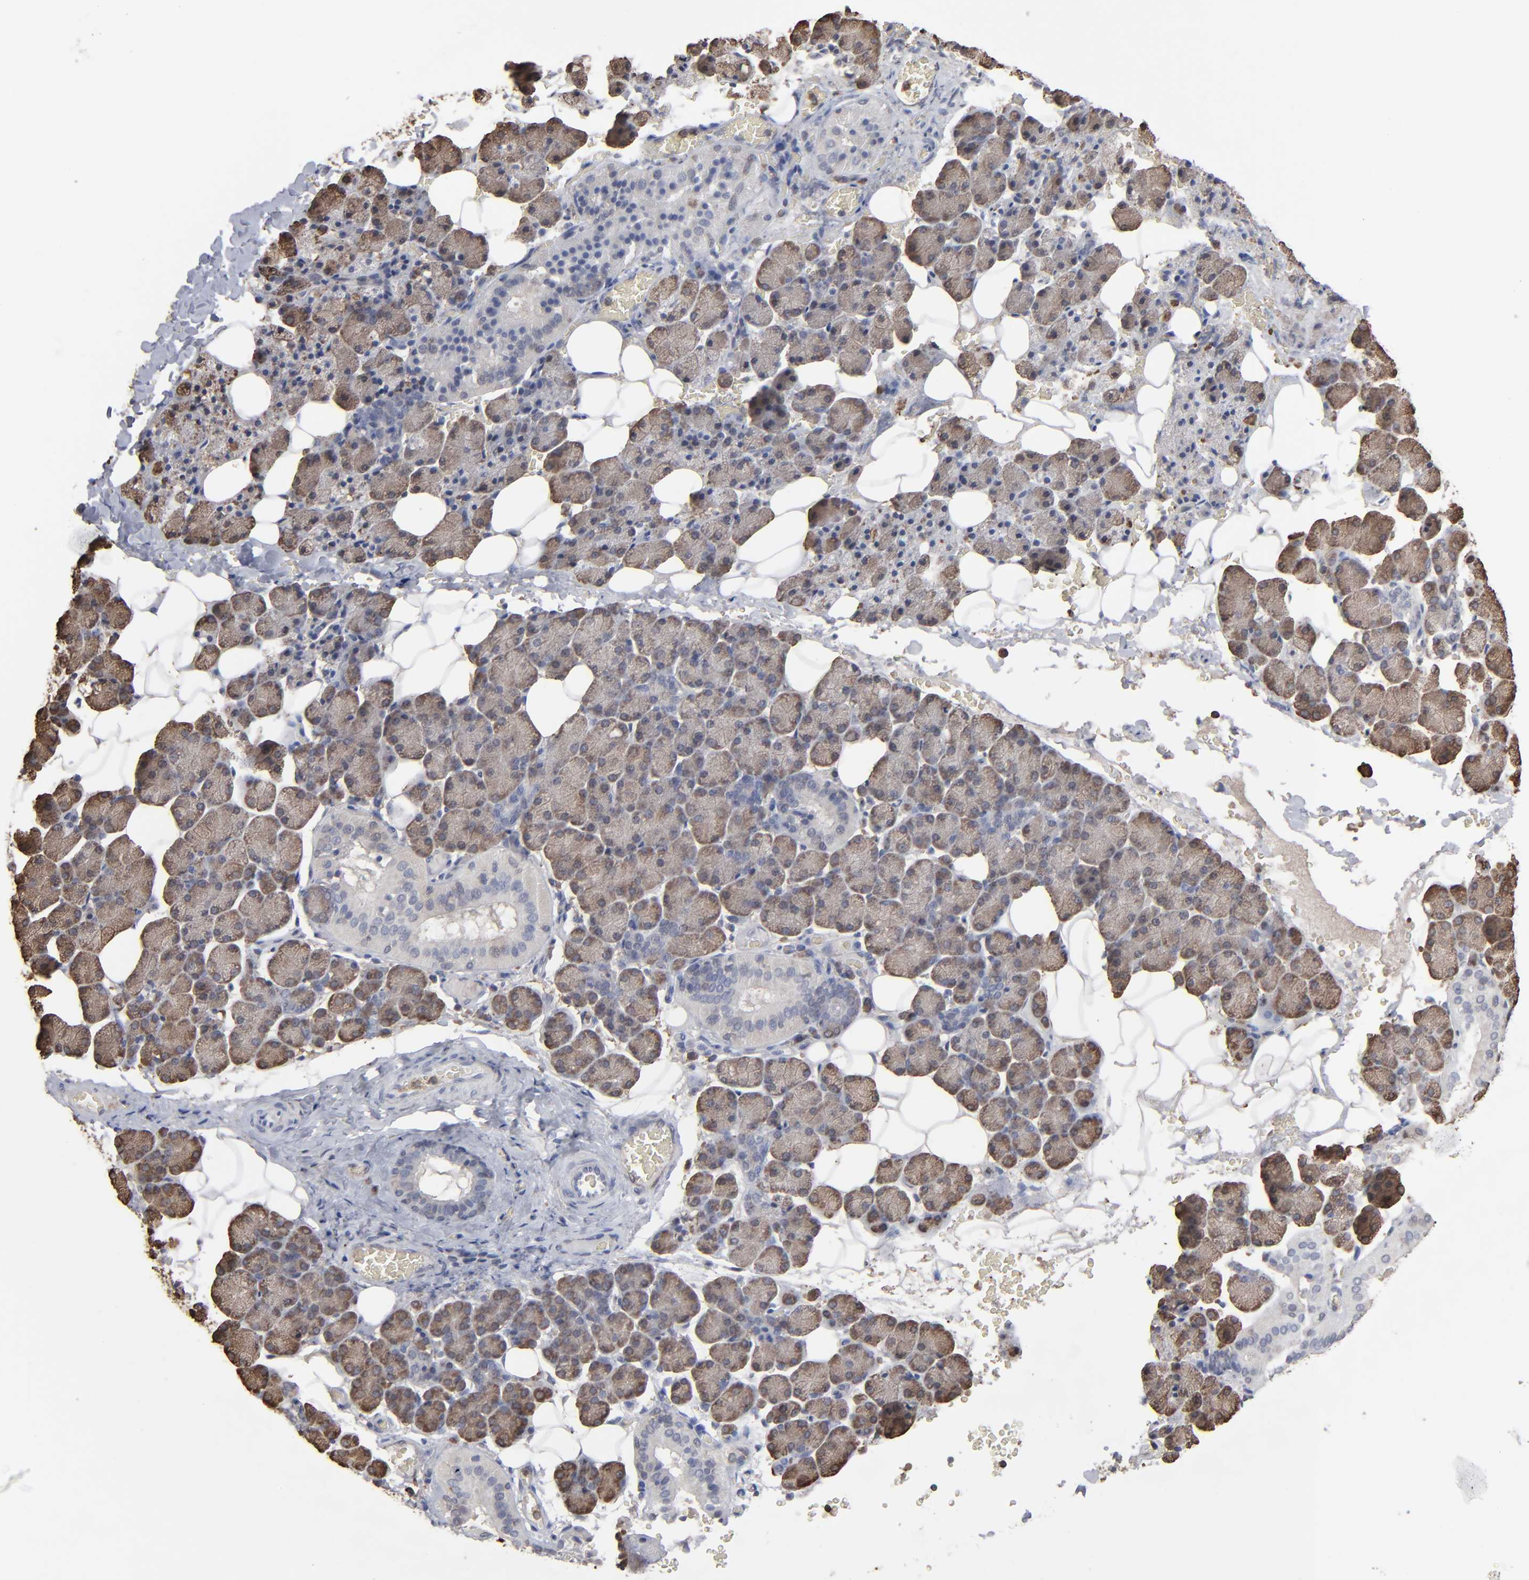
{"staining": {"intensity": "moderate", "quantity": "25%-75%", "location": "cytoplasmic/membranous"}, "tissue": "salivary gland", "cell_type": "Glandular cells", "image_type": "normal", "snomed": [{"axis": "morphology", "description": "Normal tissue, NOS"}, {"axis": "topography", "description": "Lymph node"}, {"axis": "topography", "description": "Salivary gland"}], "caption": "Normal salivary gland was stained to show a protein in brown. There is medium levels of moderate cytoplasmic/membranous expression in about 25%-75% of glandular cells. Using DAB (brown) and hematoxylin (blue) stains, captured at high magnification using brightfield microscopy.", "gene": "NME1", "patient": {"sex": "male", "age": 8}}